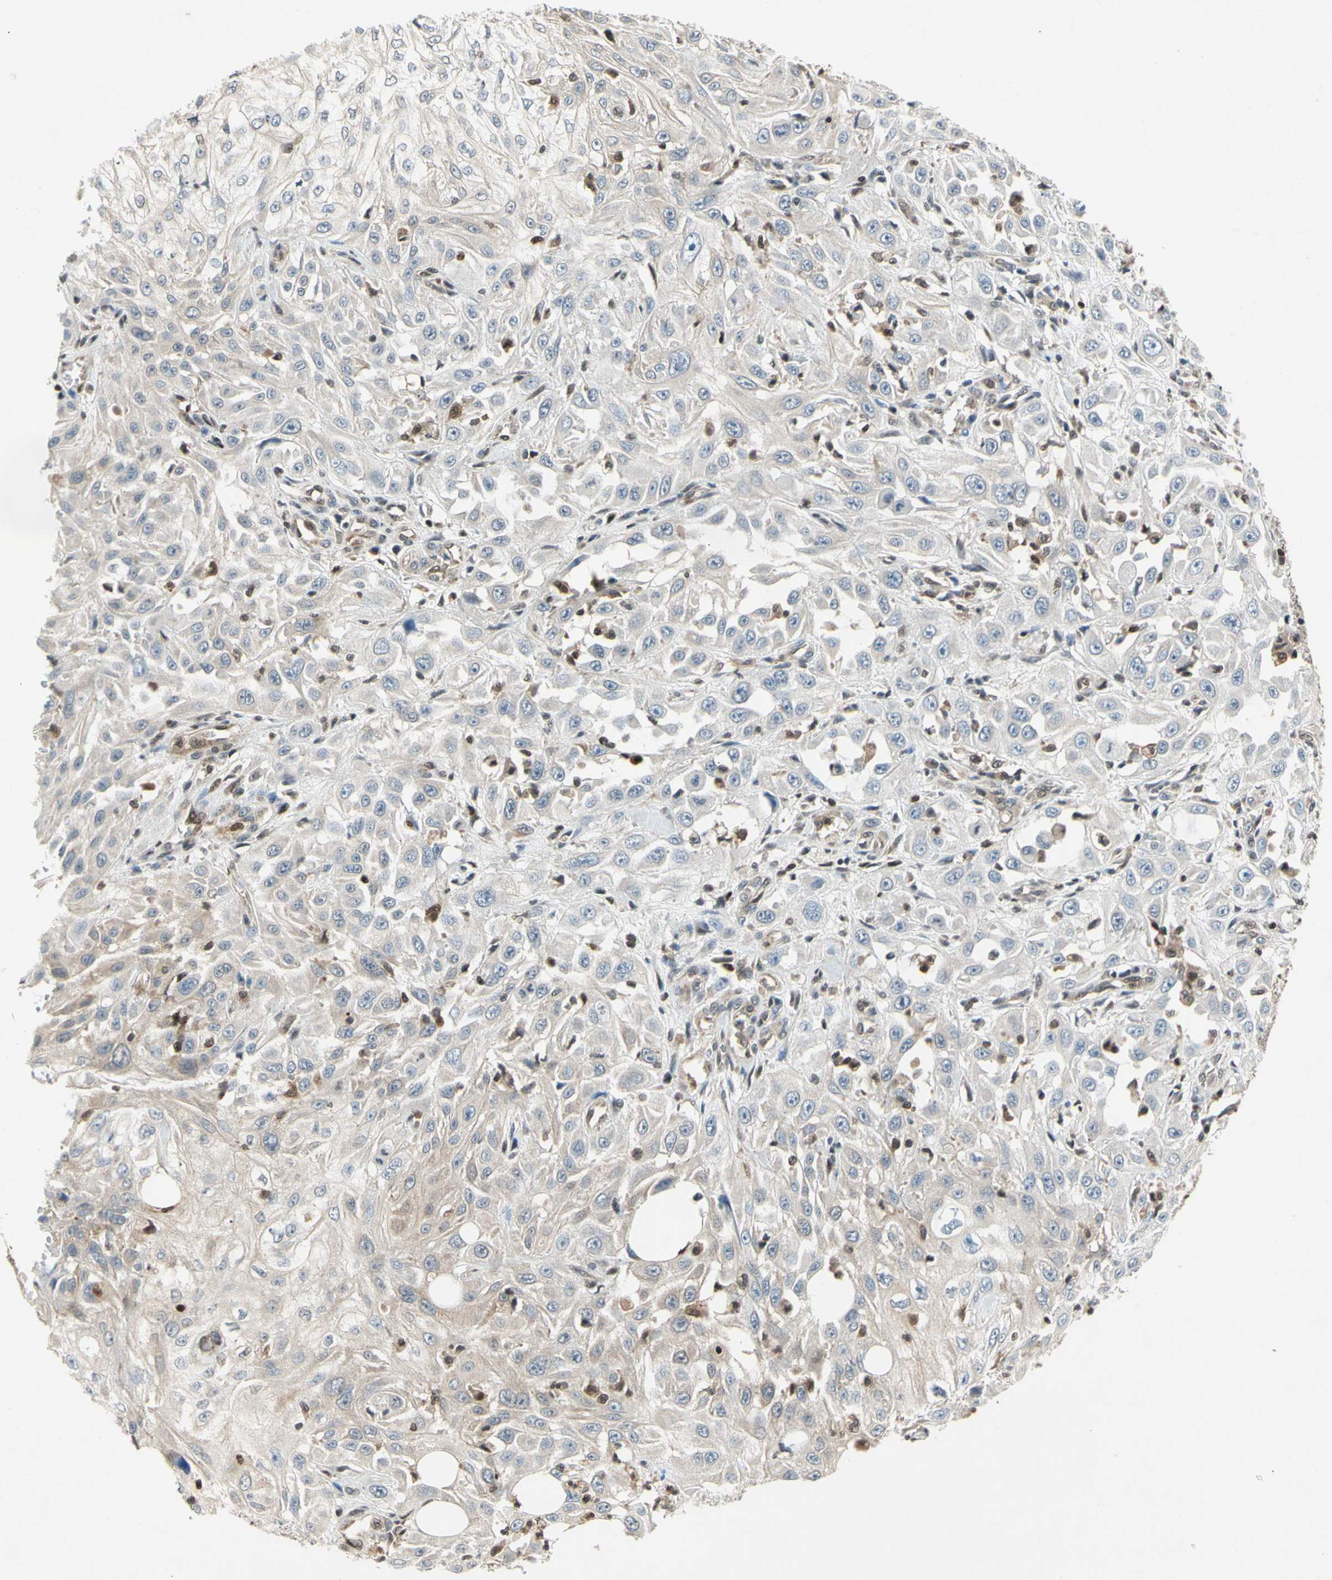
{"staining": {"intensity": "negative", "quantity": "none", "location": "none"}, "tissue": "skin cancer", "cell_type": "Tumor cells", "image_type": "cancer", "snomed": [{"axis": "morphology", "description": "Squamous cell carcinoma, NOS"}, {"axis": "topography", "description": "Skin"}], "caption": "Skin cancer was stained to show a protein in brown. There is no significant positivity in tumor cells. Nuclei are stained in blue.", "gene": "GSR", "patient": {"sex": "male", "age": 75}}